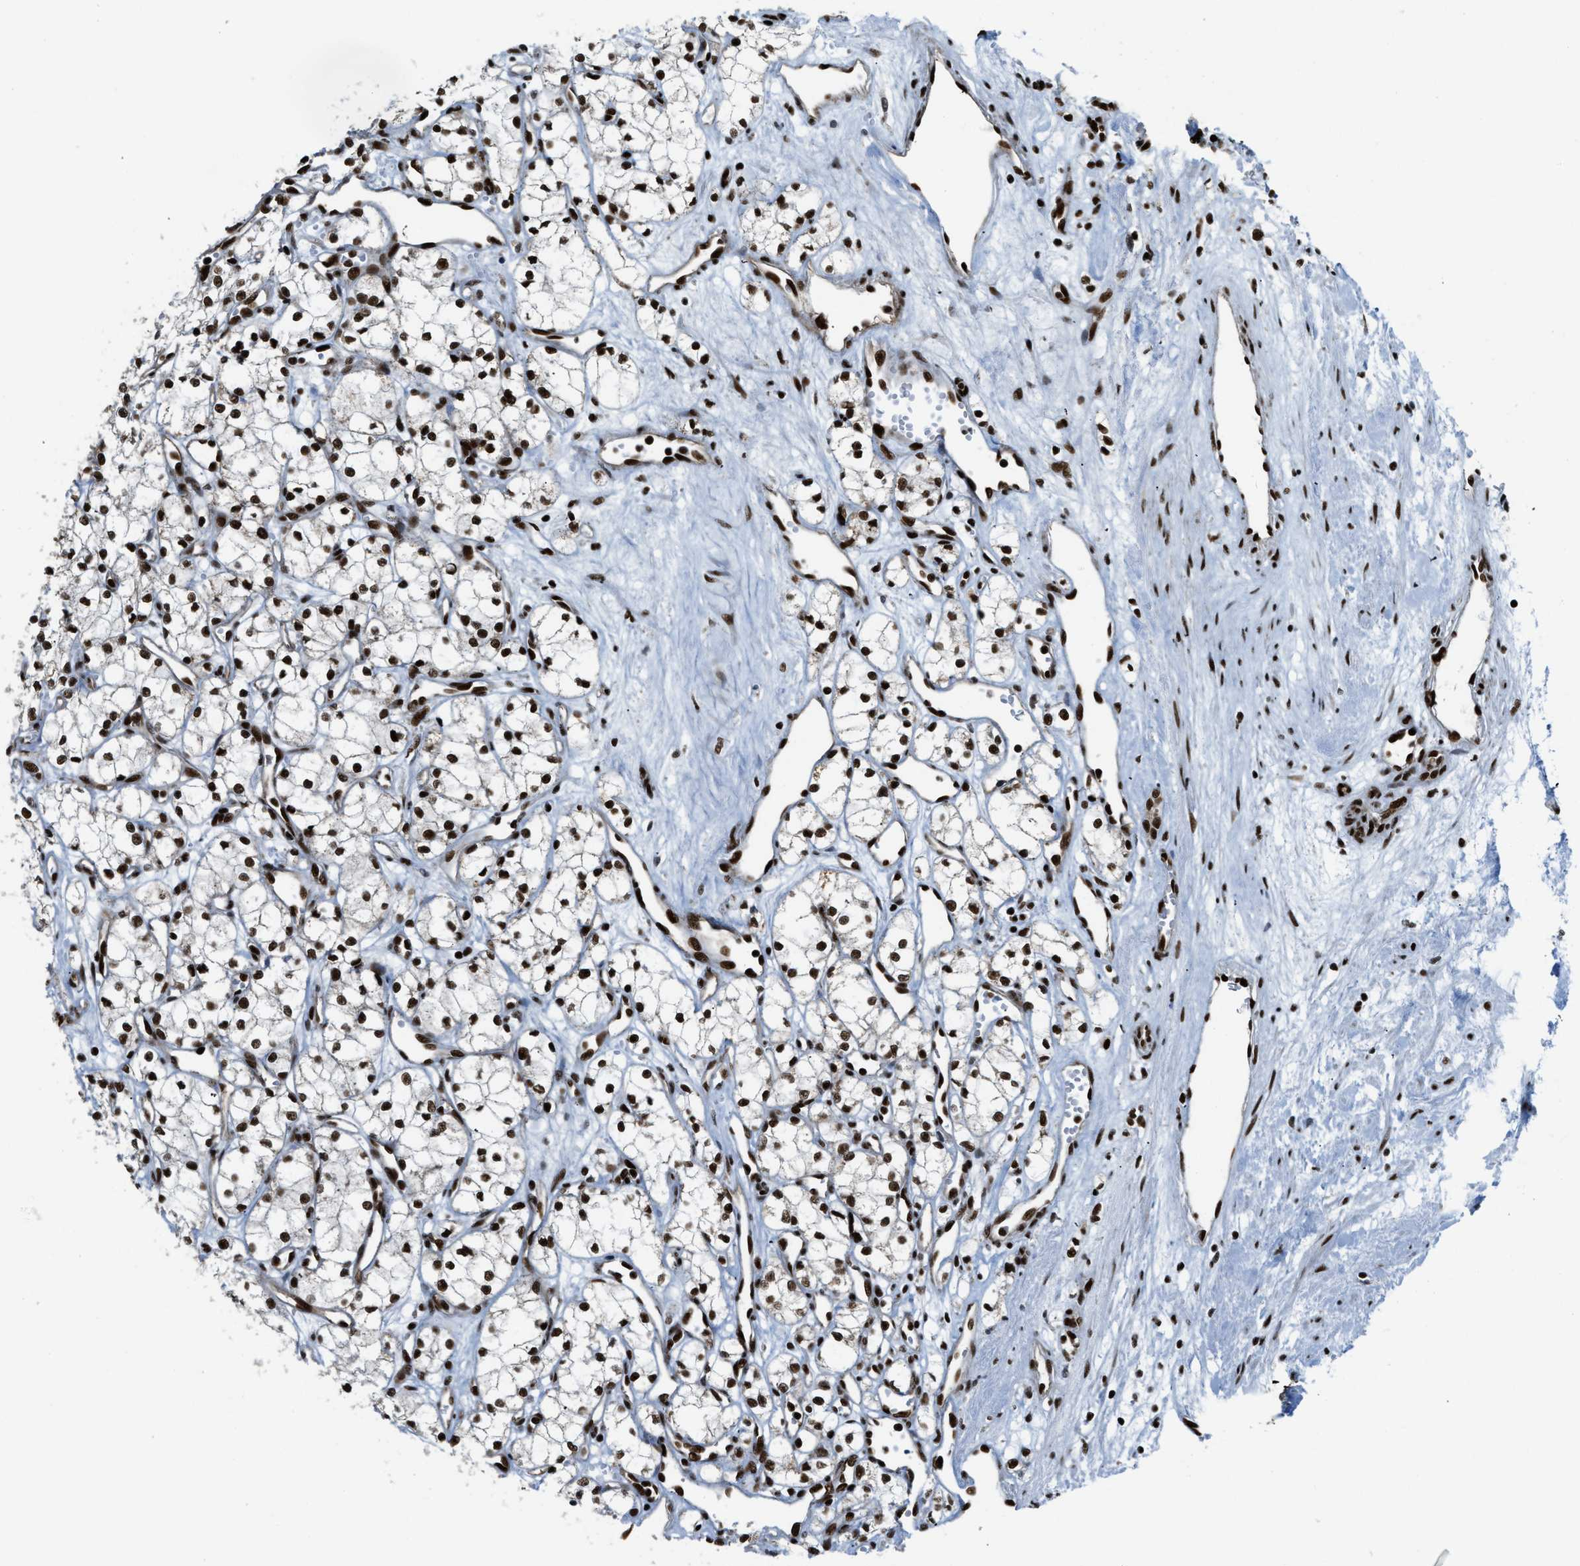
{"staining": {"intensity": "strong", "quantity": ">75%", "location": "nuclear"}, "tissue": "renal cancer", "cell_type": "Tumor cells", "image_type": "cancer", "snomed": [{"axis": "morphology", "description": "Adenocarcinoma, NOS"}, {"axis": "topography", "description": "Kidney"}], "caption": "Protein staining of renal cancer (adenocarcinoma) tissue demonstrates strong nuclear expression in approximately >75% of tumor cells.", "gene": "GABPB1", "patient": {"sex": "male", "age": 59}}